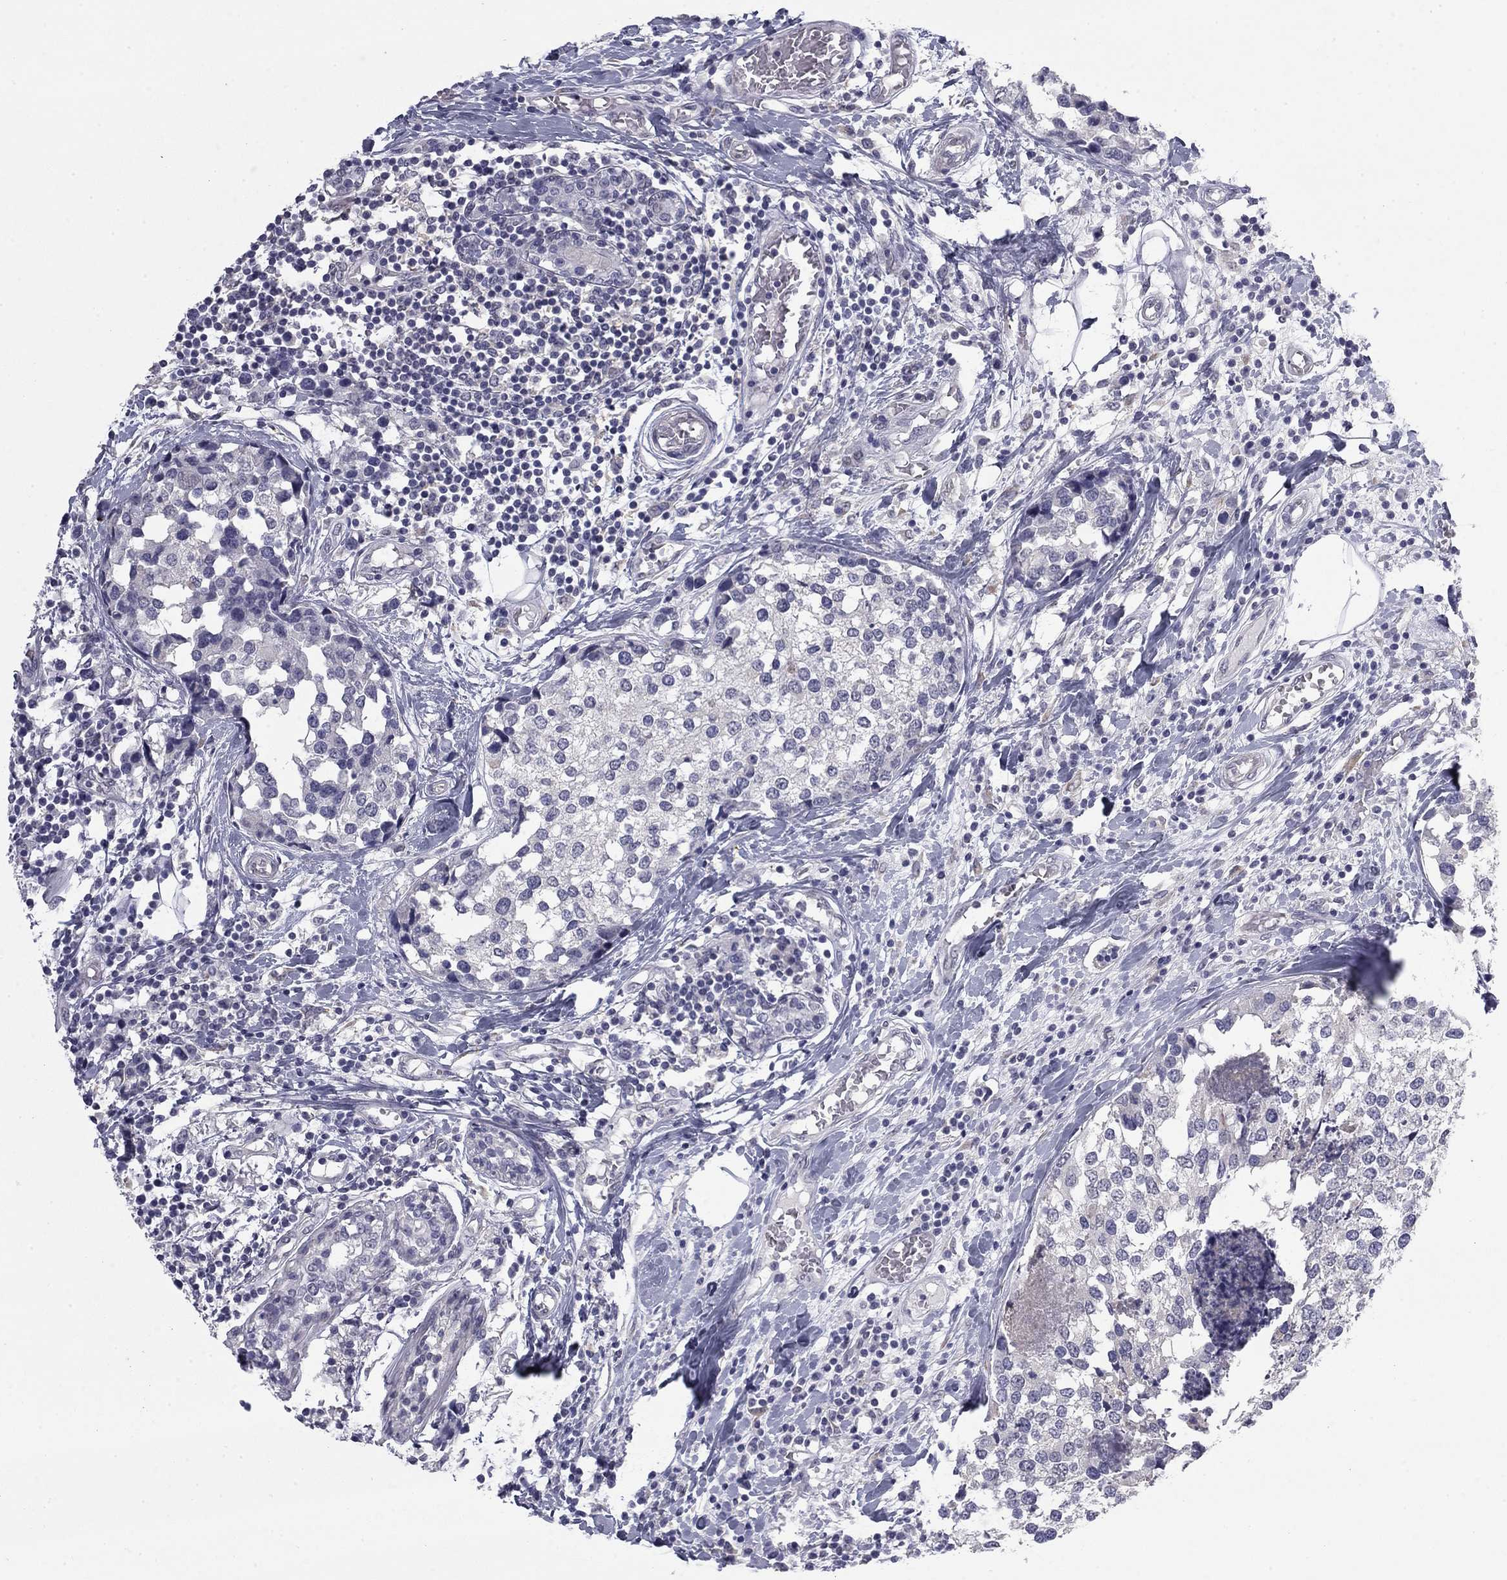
{"staining": {"intensity": "negative", "quantity": "none", "location": "none"}, "tissue": "breast cancer", "cell_type": "Tumor cells", "image_type": "cancer", "snomed": [{"axis": "morphology", "description": "Lobular carcinoma"}, {"axis": "topography", "description": "Breast"}], "caption": "The IHC photomicrograph has no significant positivity in tumor cells of breast lobular carcinoma tissue.", "gene": "PRRT2", "patient": {"sex": "female", "age": 59}}